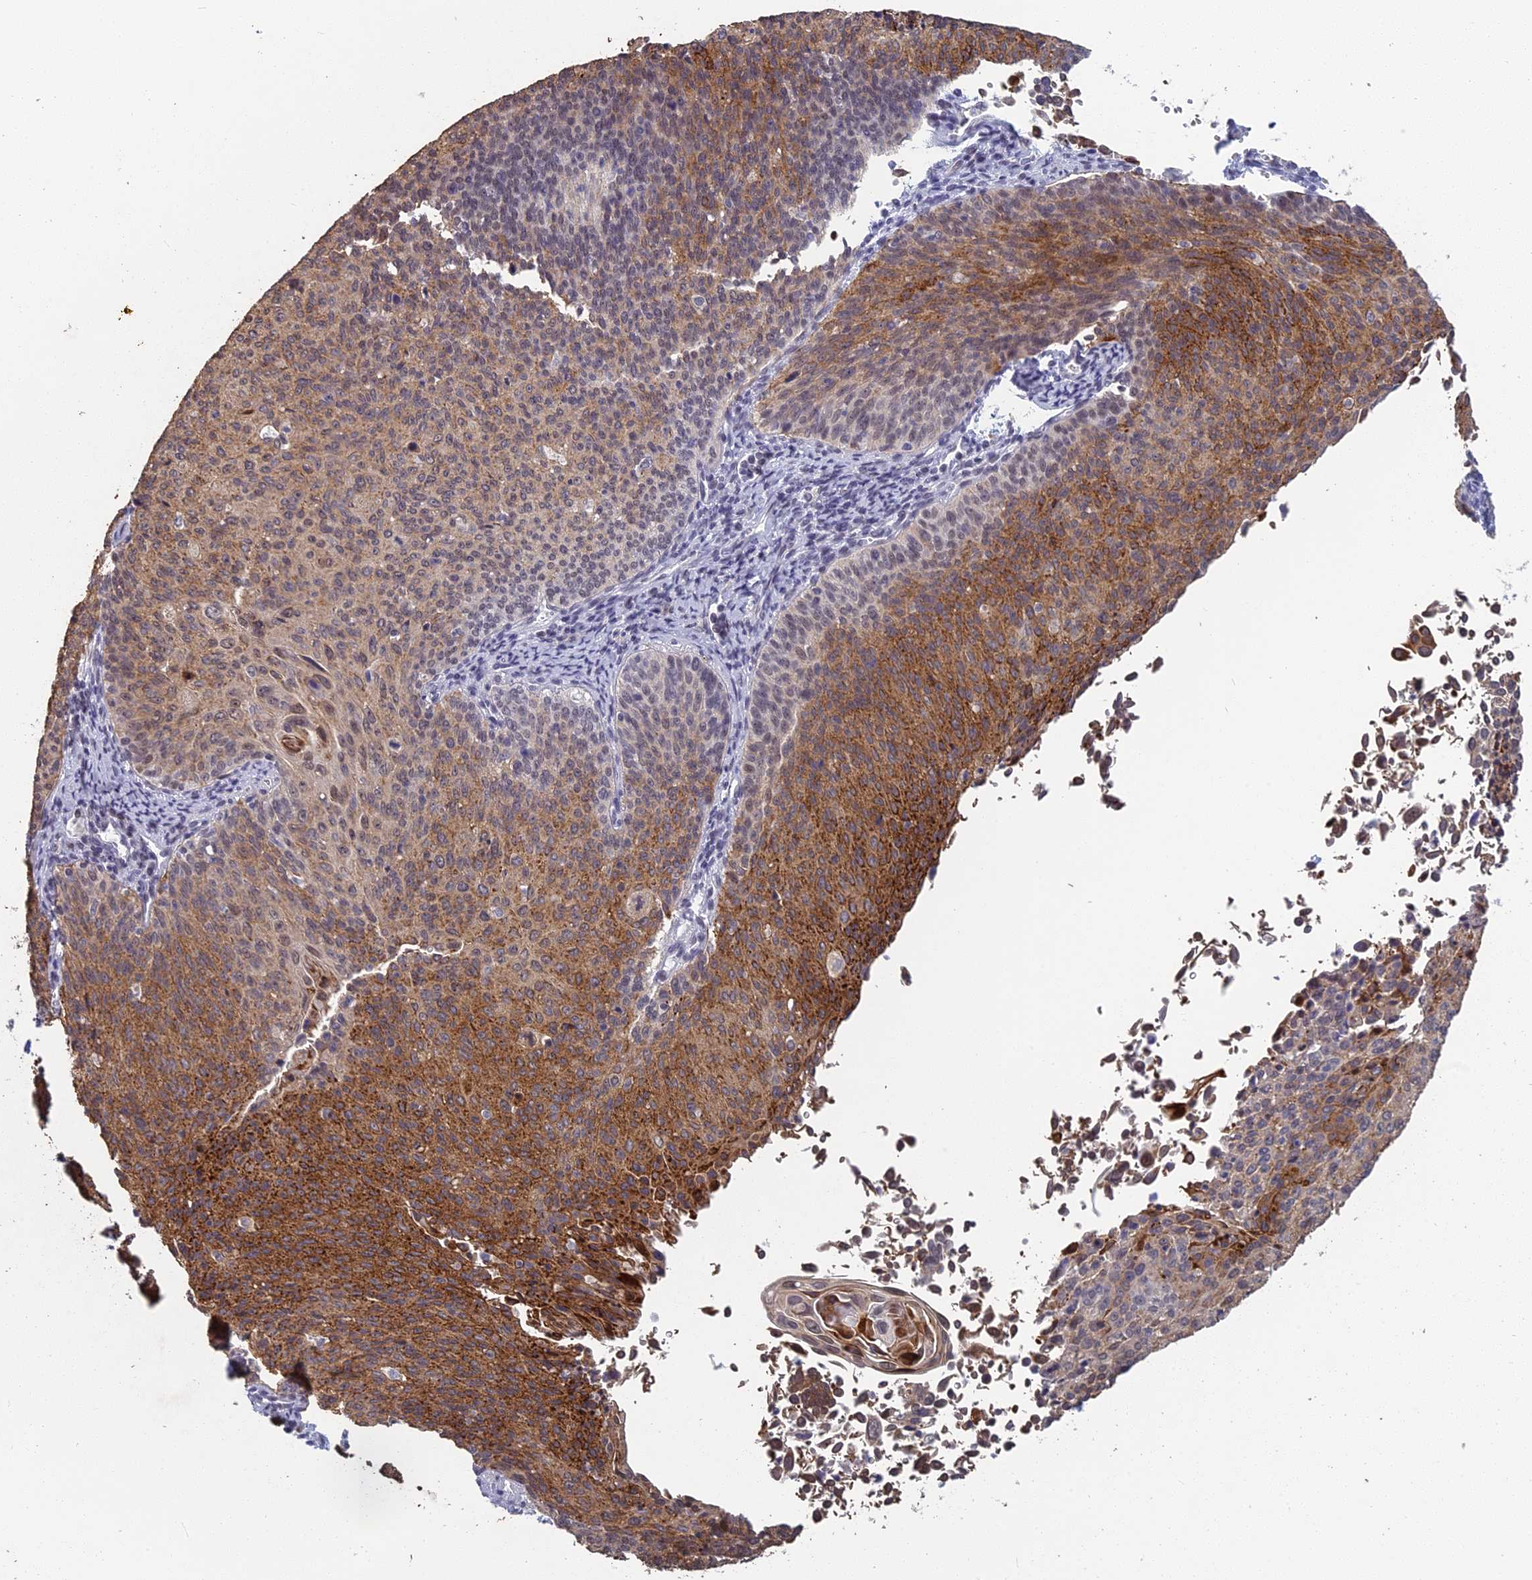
{"staining": {"intensity": "moderate", "quantity": ">75%", "location": "cytoplasmic/membranous,nuclear"}, "tissue": "cervical cancer", "cell_type": "Tumor cells", "image_type": "cancer", "snomed": [{"axis": "morphology", "description": "Squamous cell carcinoma, NOS"}, {"axis": "topography", "description": "Cervix"}], "caption": "IHC of cervical squamous cell carcinoma shows medium levels of moderate cytoplasmic/membranous and nuclear staining in approximately >75% of tumor cells.", "gene": "MT-CO3", "patient": {"sex": "female", "age": 55}}